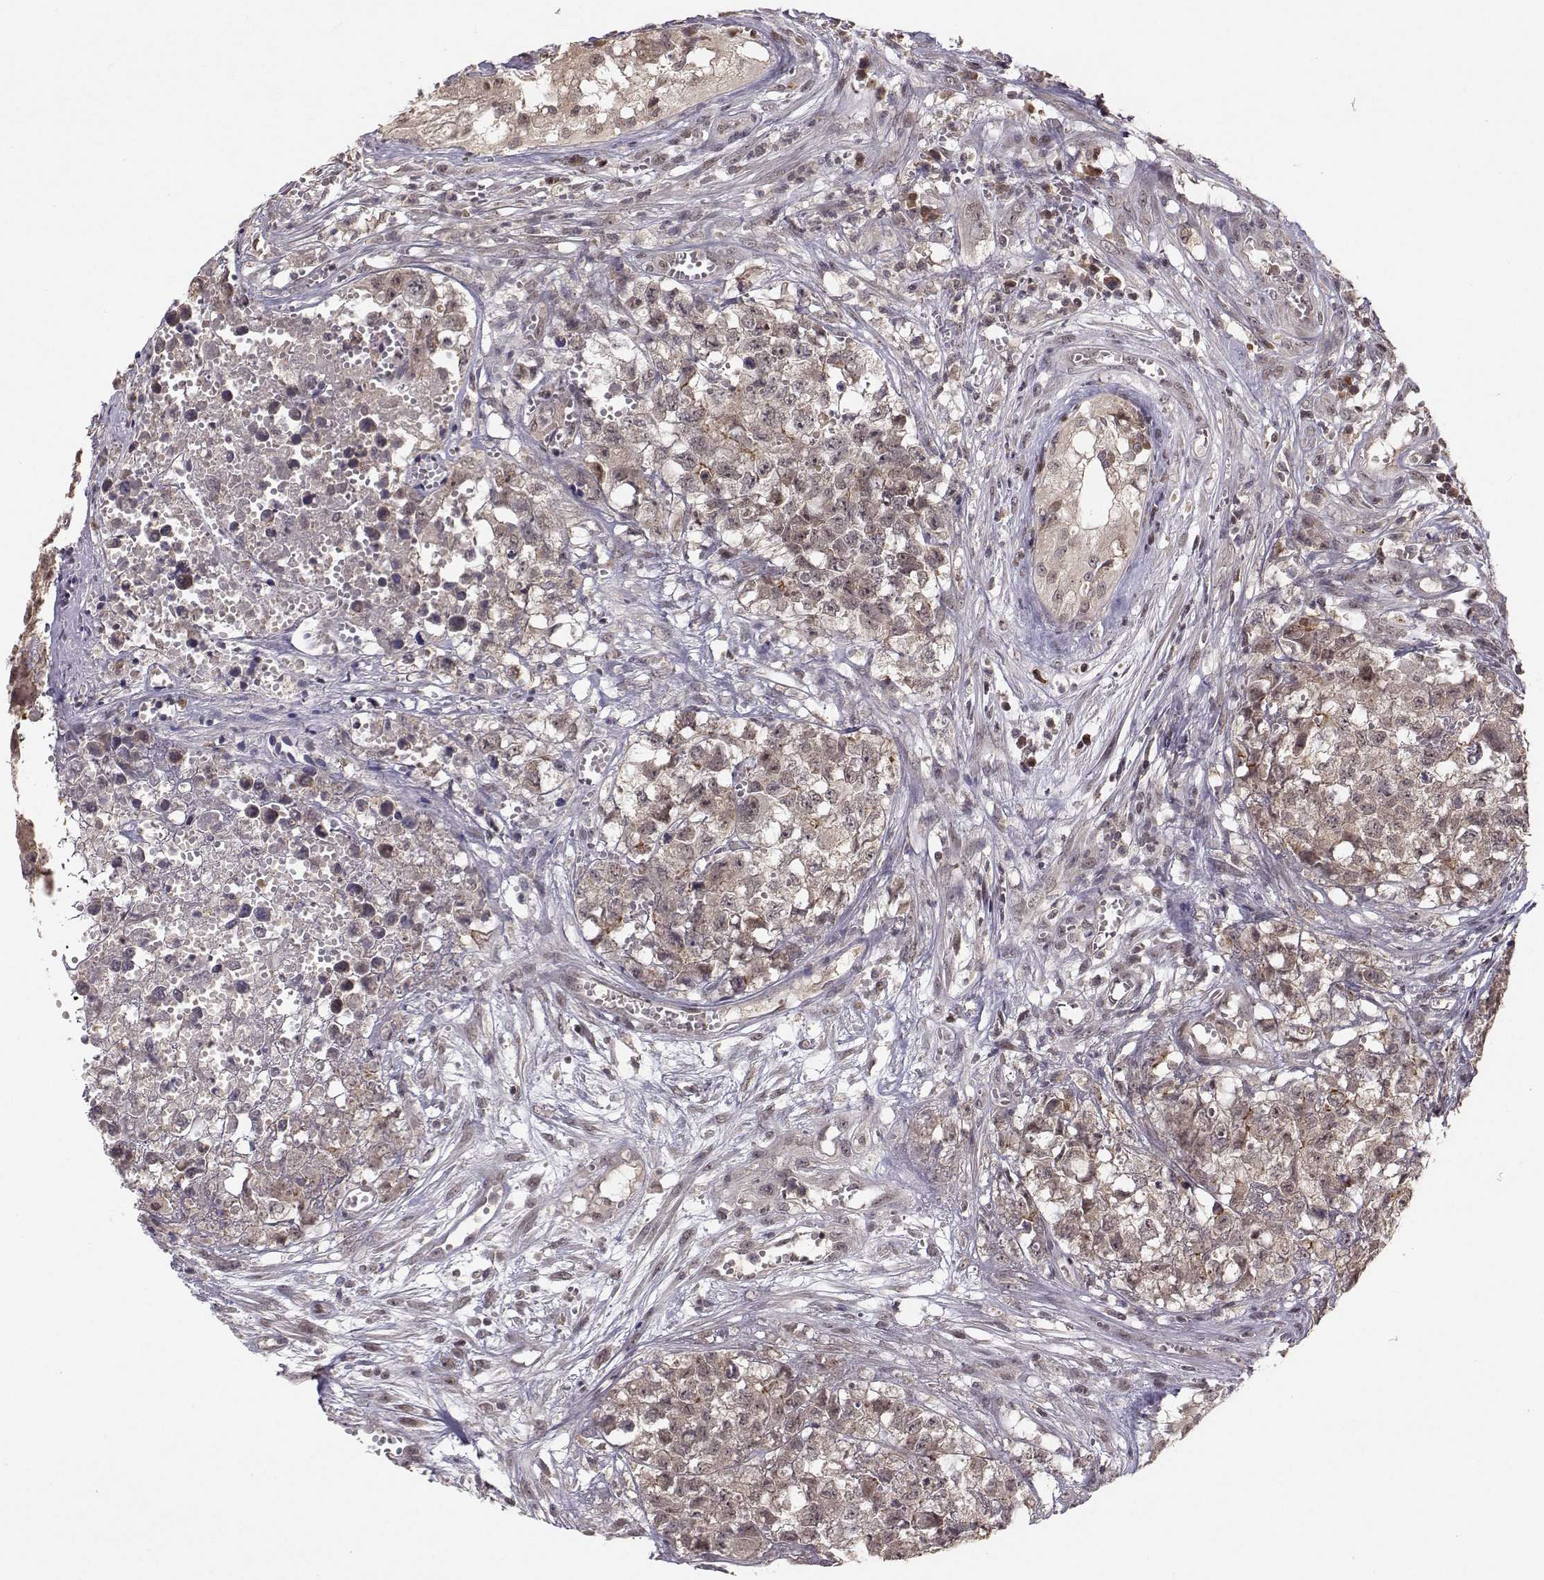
{"staining": {"intensity": "moderate", "quantity": "25%-75%", "location": "cytoplasmic/membranous"}, "tissue": "testis cancer", "cell_type": "Tumor cells", "image_type": "cancer", "snomed": [{"axis": "morphology", "description": "Seminoma, NOS"}, {"axis": "morphology", "description": "Carcinoma, Embryonal, NOS"}, {"axis": "topography", "description": "Testis"}], "caption": "Tumor cells exhibit moderate cytoplasmic/membranous positivity in about 25%-75% of cells in testis cancer (seminoma). (IHC, brightfield microscopy, high magnification).", "gene": "PLEKHG3", "patient": {"sex": "male", "age": 22}}